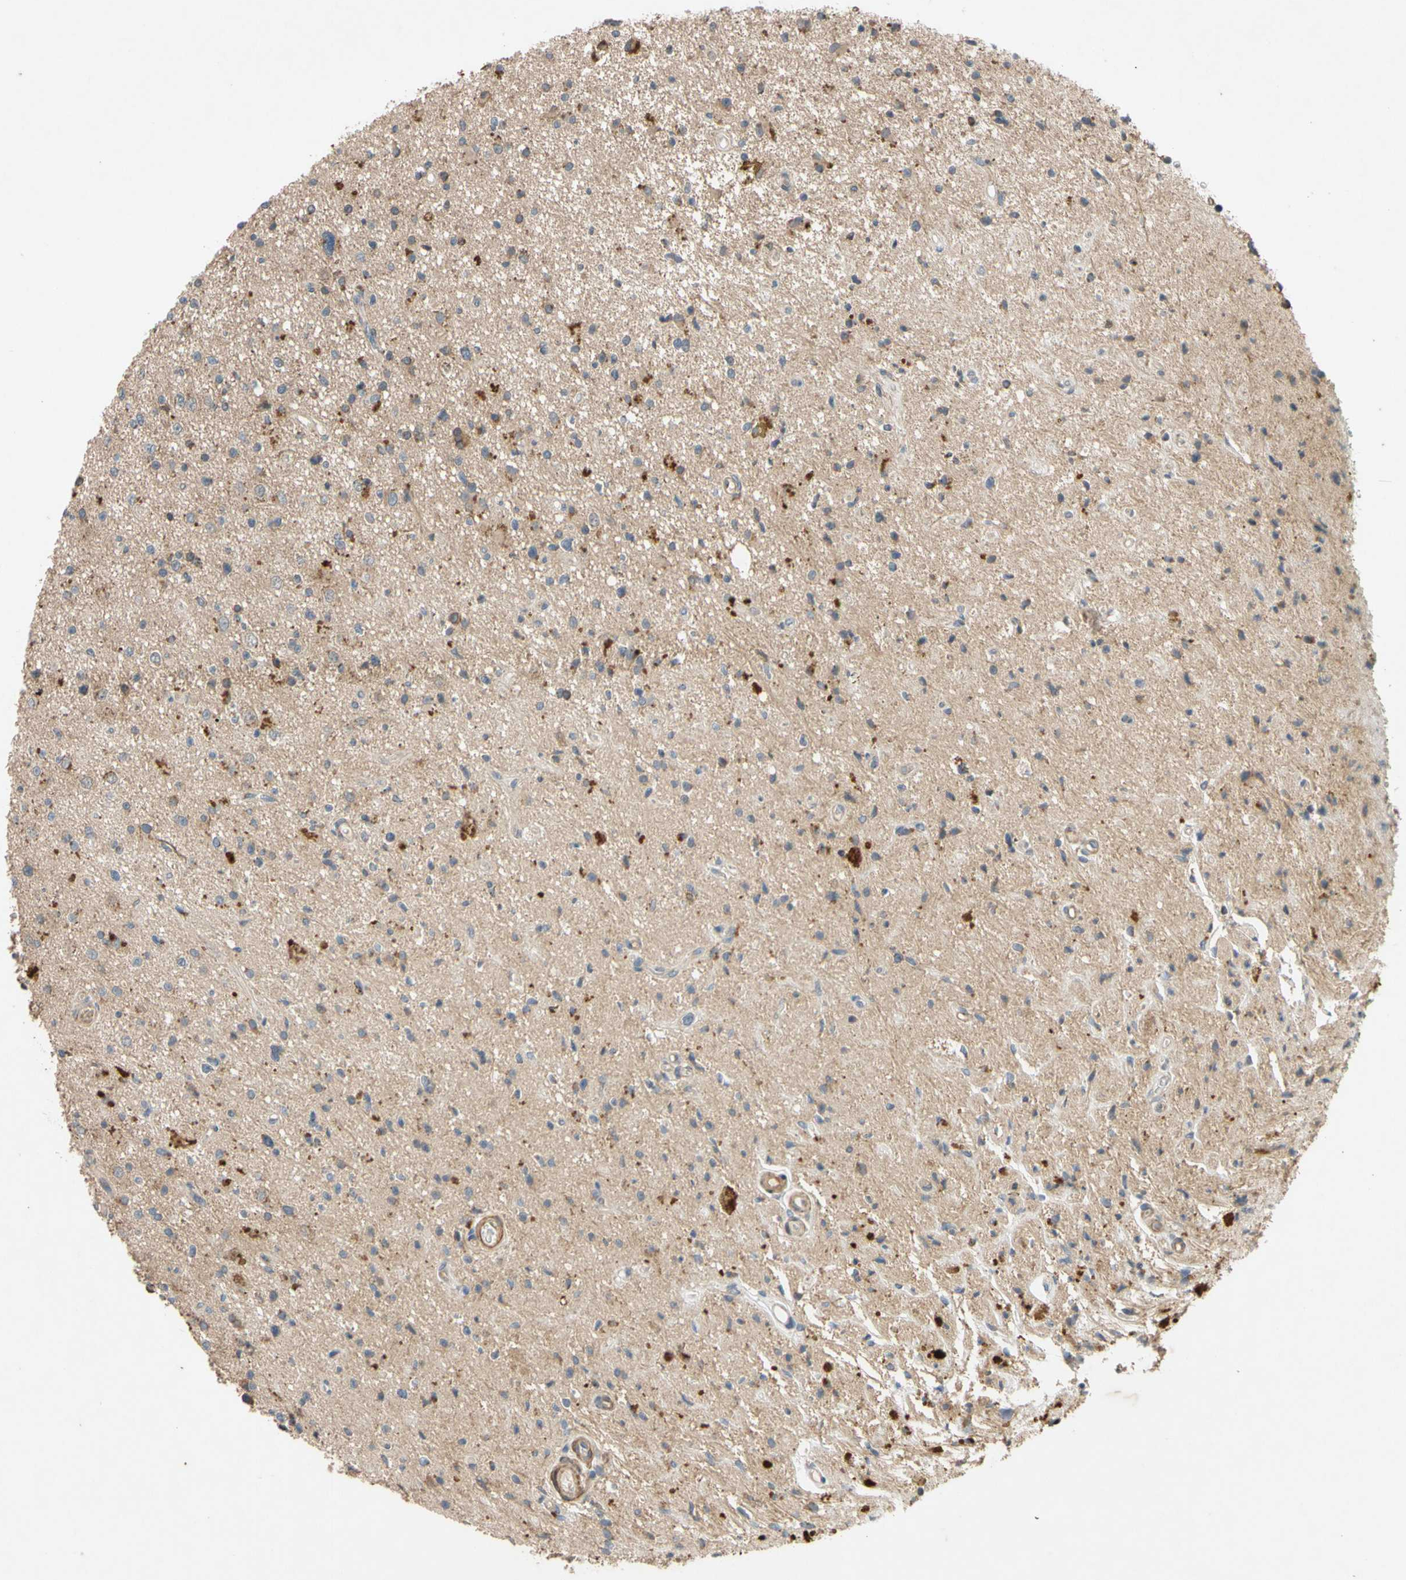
{"staining": {"intensity": "weak", "quantity": "25%-75%", "location": "cytoplasmic/membranous"}, "tissue": "glioma", "cell_type": "Tumor cells", "image_type": "cancer", "snomed": [{"axis": "morphology", "description": "Glioma, malignant, High grade"}, {"axis": "topography", "description": "Brain"}], "caption": "IHC image of neoplastic tissue: human glioma stained using IHC demonstrates low levels of weak protein expression localized specifically in the cytoplasmic/membranous of tumor cells, appearing as a cytoplasmic/membranous brown color.", "gene": "PARD6A", "patient": {"sex": "male", "age": 33}}